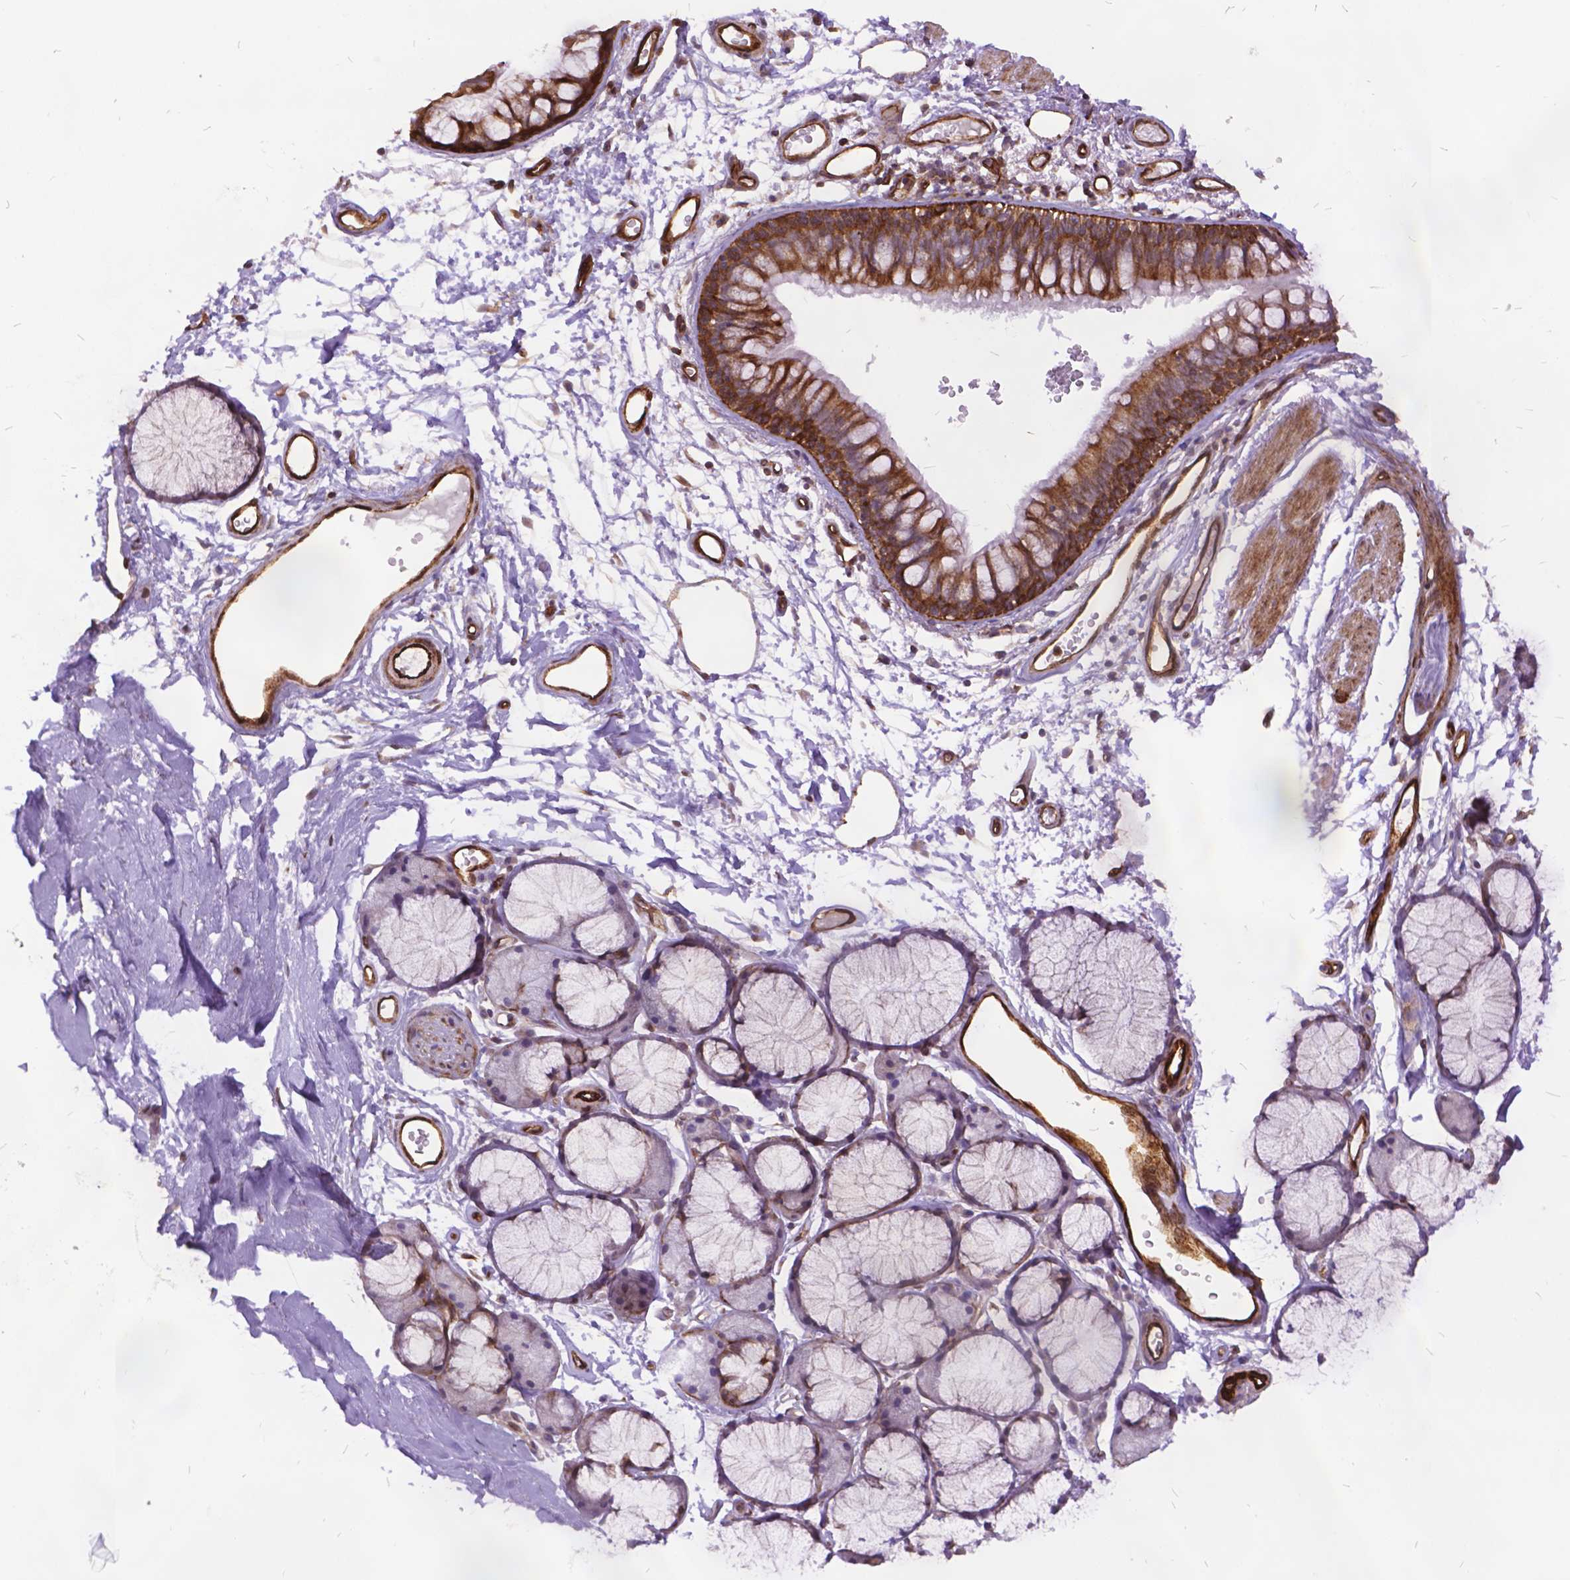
{"staining": {"intensity": "moderate", "quantity": ">75%", "location": "cytoplasmic/membranous"}, "tissue": "soft tissue", "cell_type": "Fibroblasts", "image_type": "normal", "snomed": [{"axis": "morphology", "description": "Normal tissue, NOS"}, {"axis": "topography", "description": "Cartilage tissue"}, {"axis": "topography", "description": "Bronchus"}], "caption": "Soft tissue stained for a protein (brown) shows moderate cytoplasmic/membranous positive positivity in approximately >75% of fibroblasts.", "gene": "GRB7", "patient": {"sex": "female", "age": 79}}